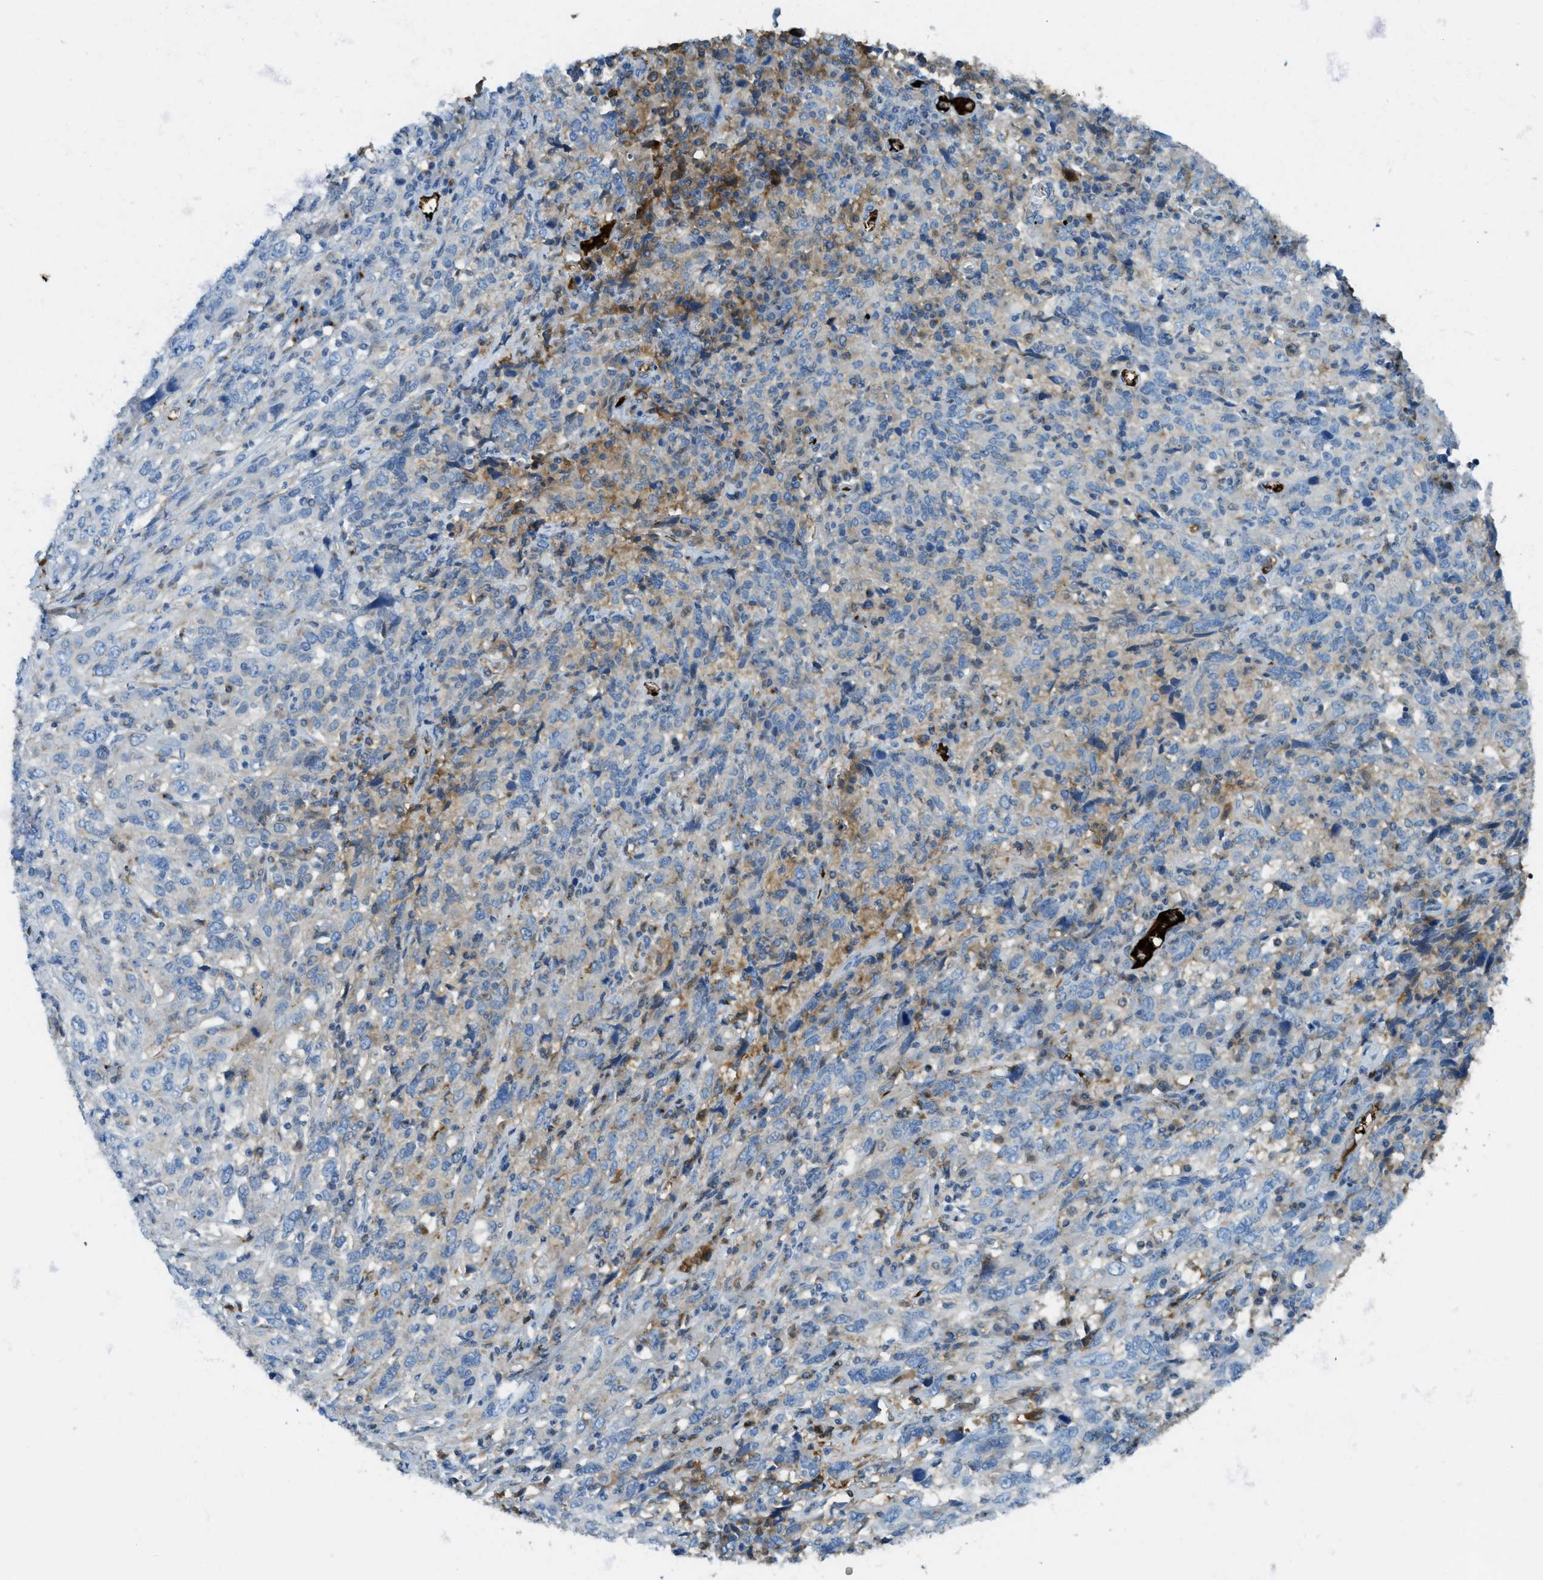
{"staining": {"intensity": "weak", "quantity": "<25%", "location": "cytoplasmic/membranous"}, "tissue": "cervical cancer", "cell_type": "Tumor cells", "image_type": "cancer", "snomed": [{"axis": "morphology", "description": "Squamous cell carcinoma, NOS"}, {"axis": "topography", "description": "Cervix"}], "caption": "Immunohistochemistry (IHC) image of neoplastic tissue: human cervical cancer (squamous cell carcinoma) stained with DAB displays no significant protein staining in tumor cells.", "gene": "TRIM59", "patient": {"sex": "female", "age": 46}}